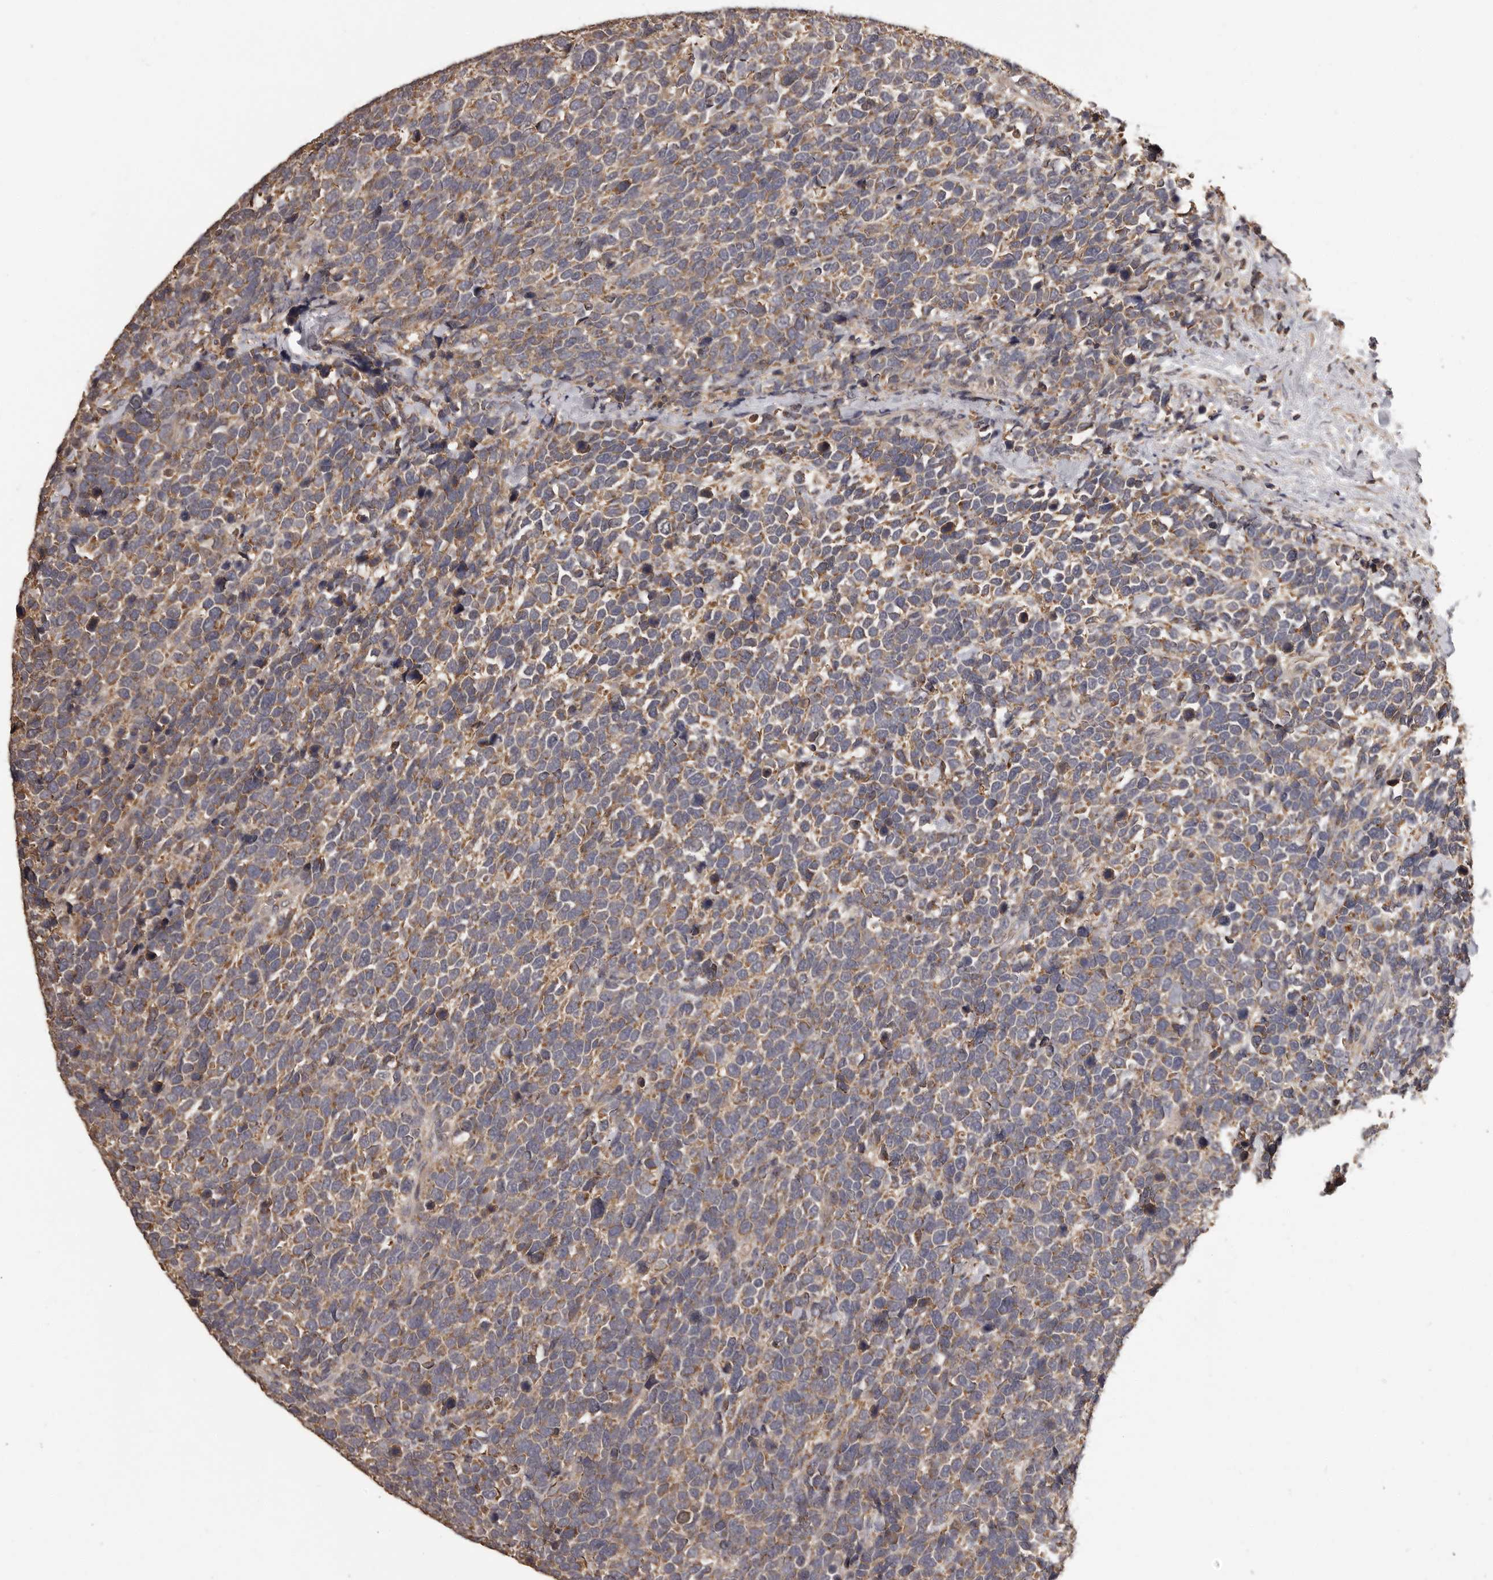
{"staining": {"intensity": "moderate", "quantity": ">75%", "location": "cytoplasmic/membranous"}, "tissue": "urothelial cancer", "cell_type": "Tumor cells", "image_type": "cancer", "snomed": [{"axis": "morphology", "description": "Urothelial carcinoma, High grade"}, {"axis": "topography", "description": "Urinary bladder"}], "caption": "An image of human urothelial cancer stained for a protein reveals moderate cytoplasmic/membranous brown staining in tumor cells.", "gene": "MGAT5", "patient": {"sex": "female", "age": 82}}